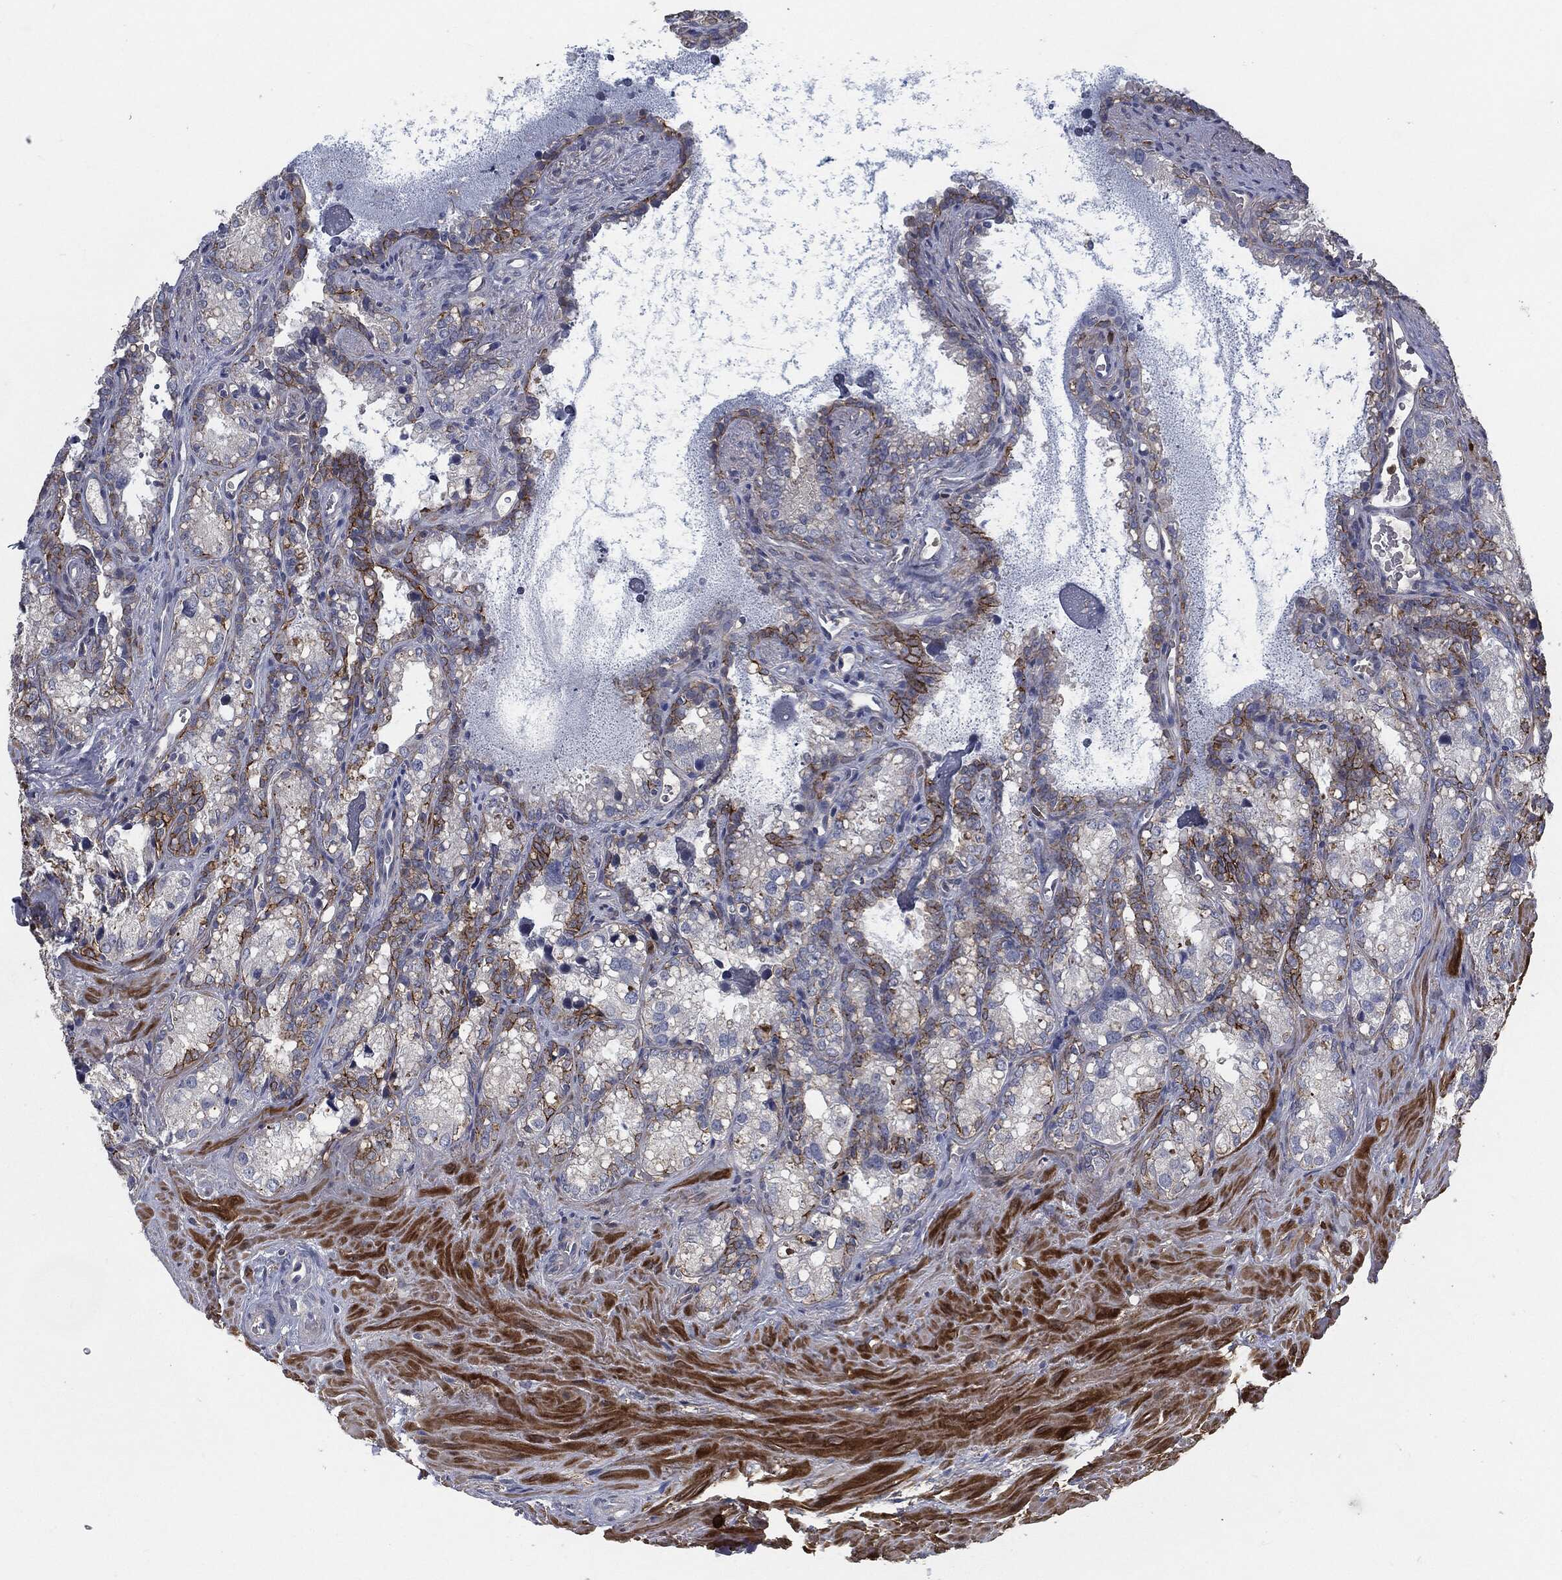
{"staining": {"intensity": "strong", "quantity": "<25%", "location": "cytoplasmic/membranous"}, "tissue": "seminal vesicle", "cell_type": "Glandular cells", "image_type": "normal", "snomed": [{"axis": "morphology", "description": "Normal tissue, NOS"}, {"axis": "topography", "description": "Seminal veicle"}], "caption": "Glandular cells show strong cytoplasmic/membranous staining in approximately <25% of cells in normal seminal vesicle. The protein is shown in brown color, while the nuclei are stained blue.", "gene": "SVIL", "patient": {"sex": "male", "age": 68}}